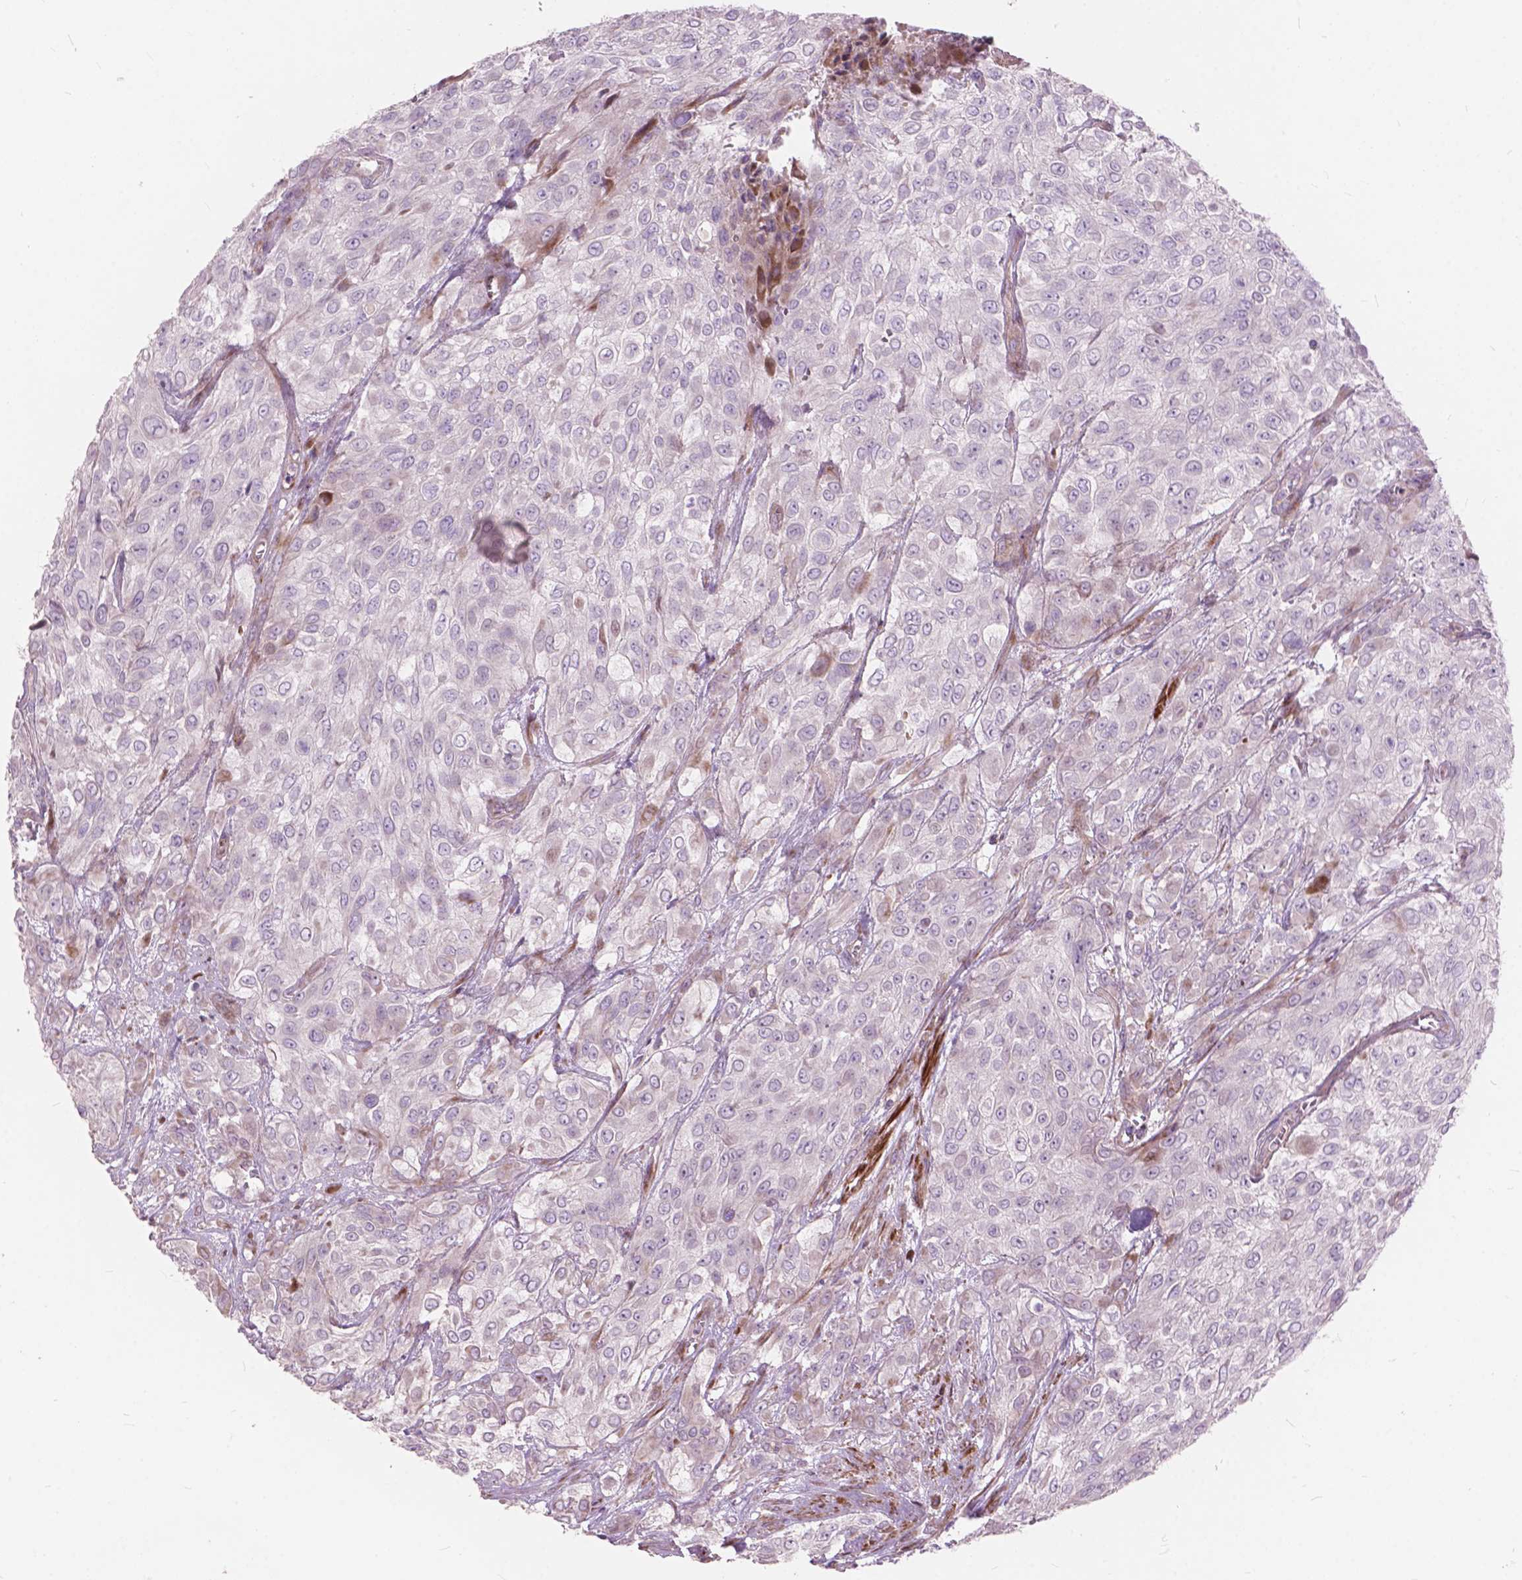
{"staining": {"intensity": "negative", "quantity": "none", "location": "none"}, "tissue": "urothelial cancer", "cell_type": "Tumor cells", "image_type": "cancer", "snomed": [{"axis": "morphology", "description": "Urothelial carcinoma, High grade"}, {"axis": "topography", "description": "Urinary bladder"}], "caption": "Immunohistochemistry micrograph of high-grade urothelial carcinoma stained for a protein (brown), which shows no expression in tumor cells. Nuclei are stained in blue.", "gene": "MORN1", "patient": {"sex": "male", "age": 57}}